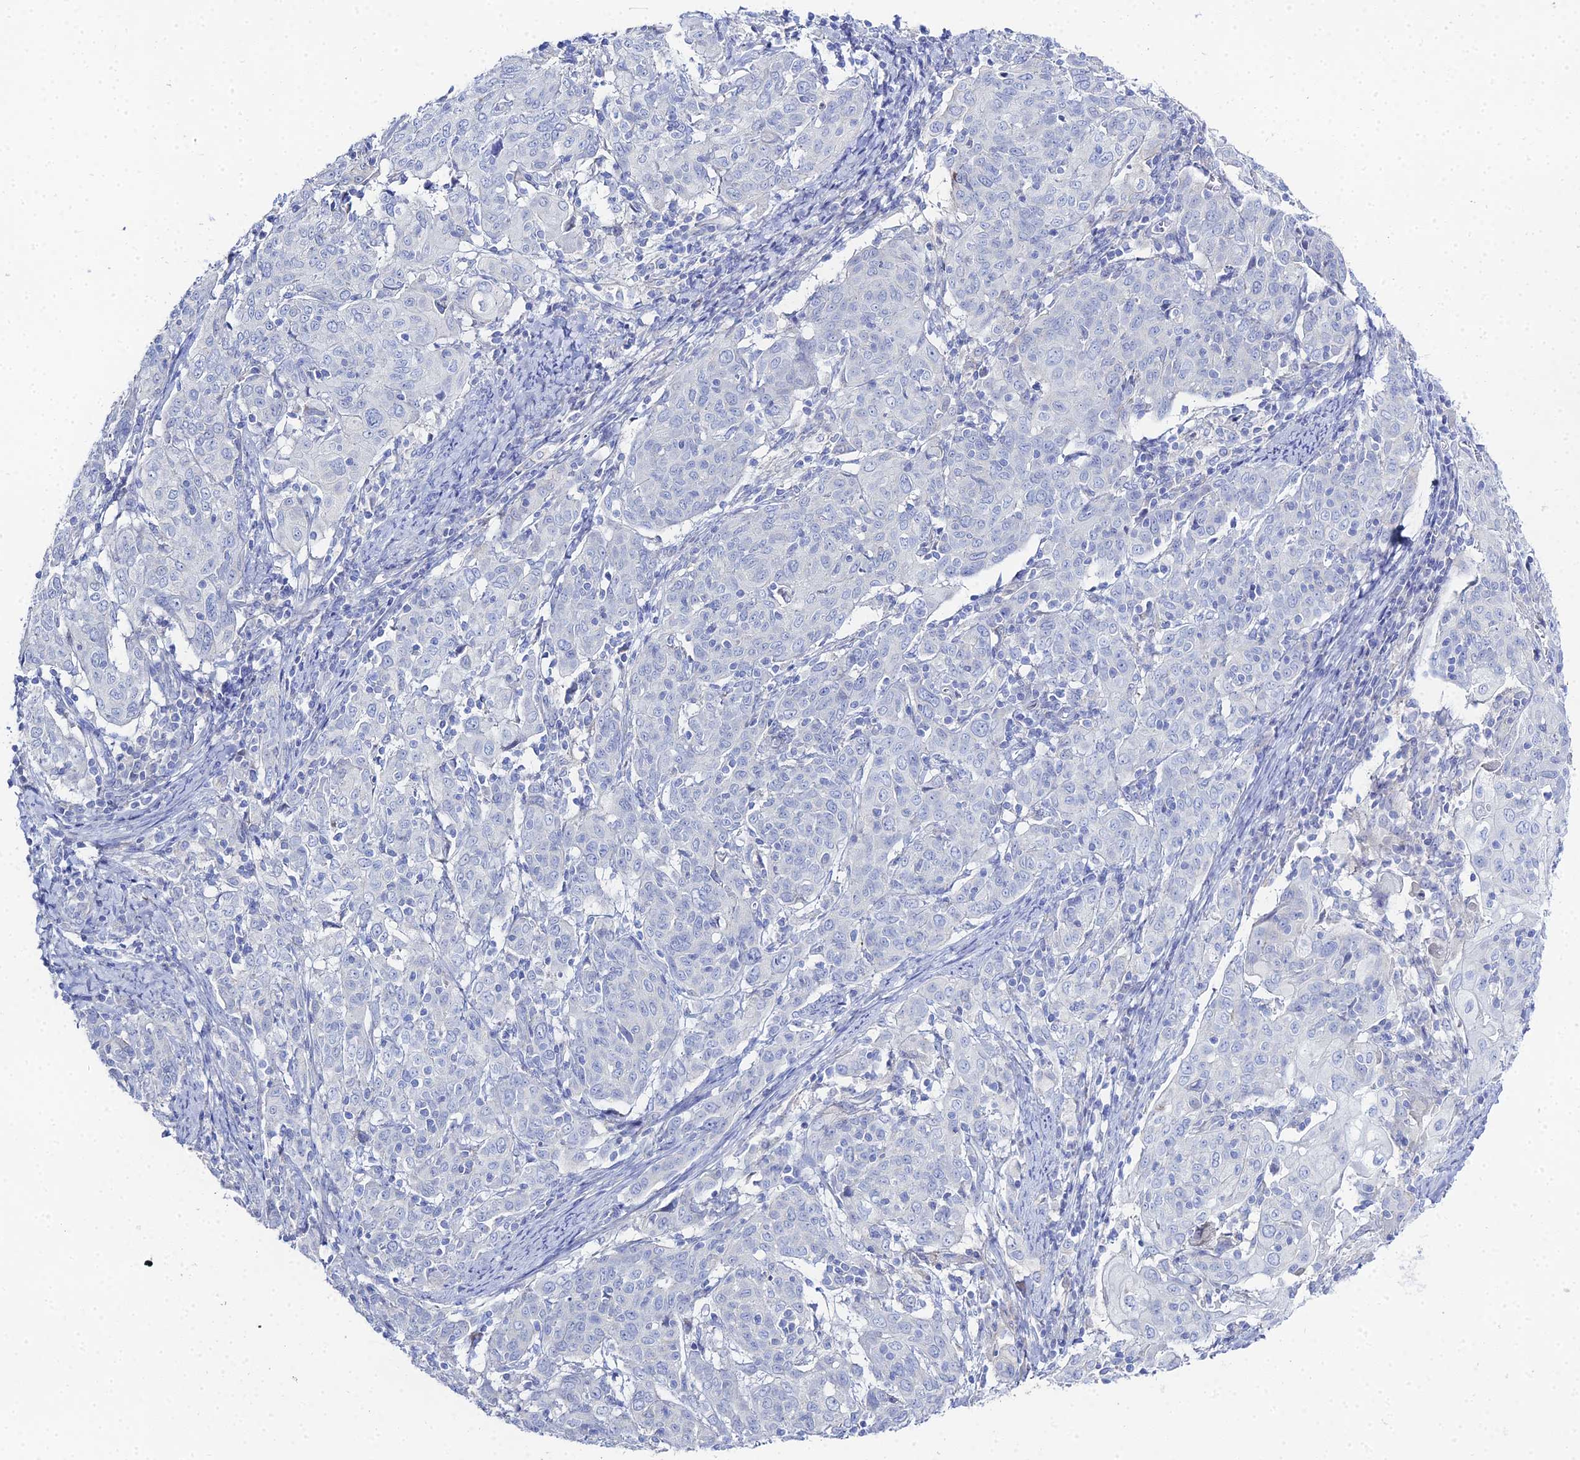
{"staining": {"intensity": "negative", "quantity": "none", "location": "none"}, "tissue": "cervical cancer", "cell_type": "Tumor cells", "image_type": "cancer", "snomed": [{"axis": "morphology", "description": "Squamous cell carcinoma, NOS"}, {"axis": "topography", "description": "Cervix"}], "caption": "IHC photomicrograph of neoplastic tissue: human cervical cancer stained with DAB demonstrates no significant protein staining in tumor cells.", "gene": "DHX34", "patient": {"sex": "female", "age": 67}}